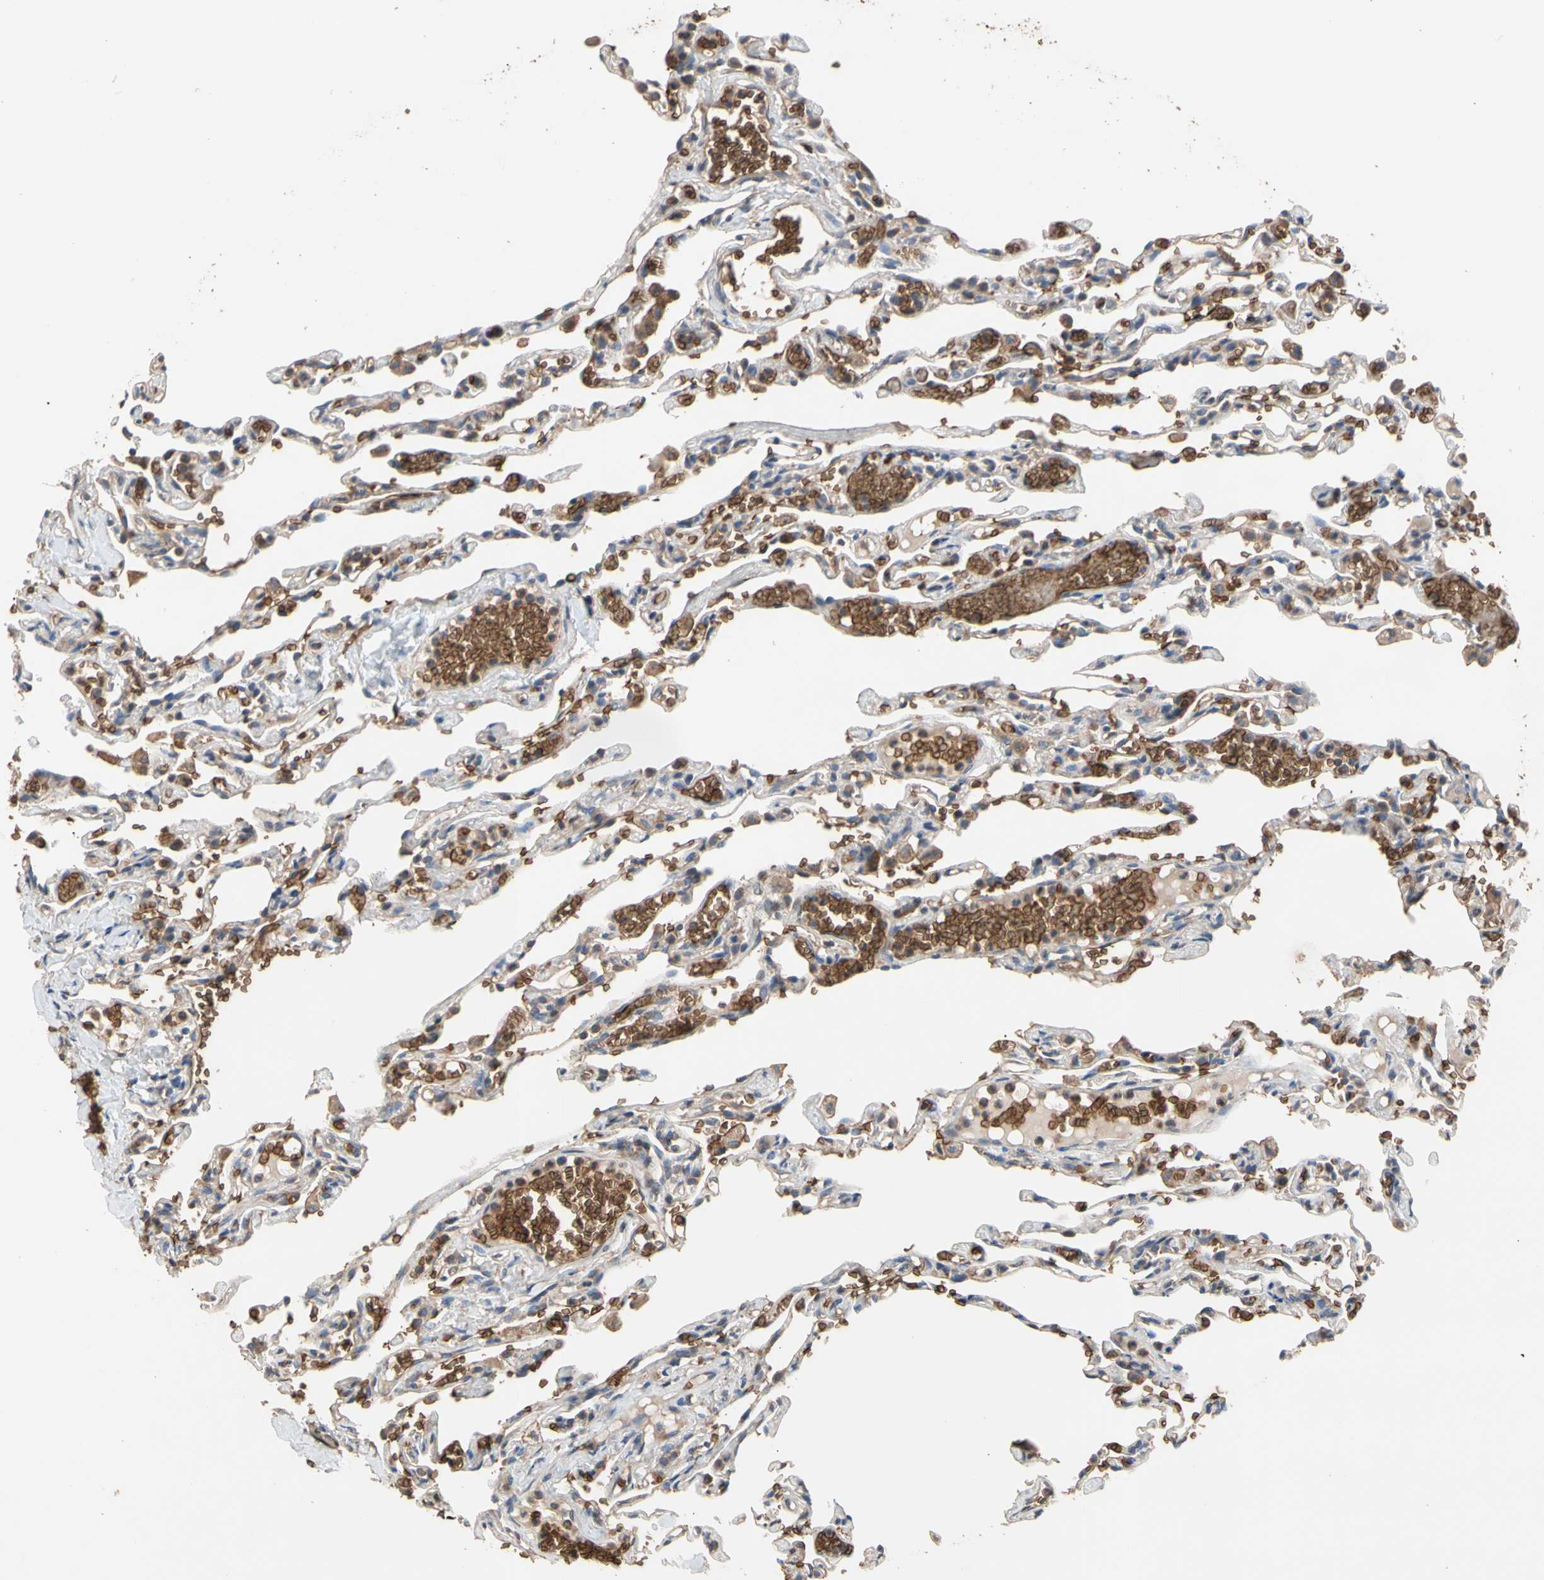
{"staining": {"intensity": "weak", "quantity": "25%-75%", "location": "cytoplasmic/membranous"}, "tissue": "lung", "cell_type": "Alveolar cells", "image_type": "normal", "snomed": [{"axis": "morphology", "description": "Normal tissue, NOS"}, {"axis": "topography", "description": "Lung"}], "caption": "Immunohistochemical staining of normal human lung displays weak cytoplasmic/membranous protein positivity in approximately 25%-75% of alveolar cells.", "gene": "RIOK2", "patient": {"sex": "male", "age": 21}}